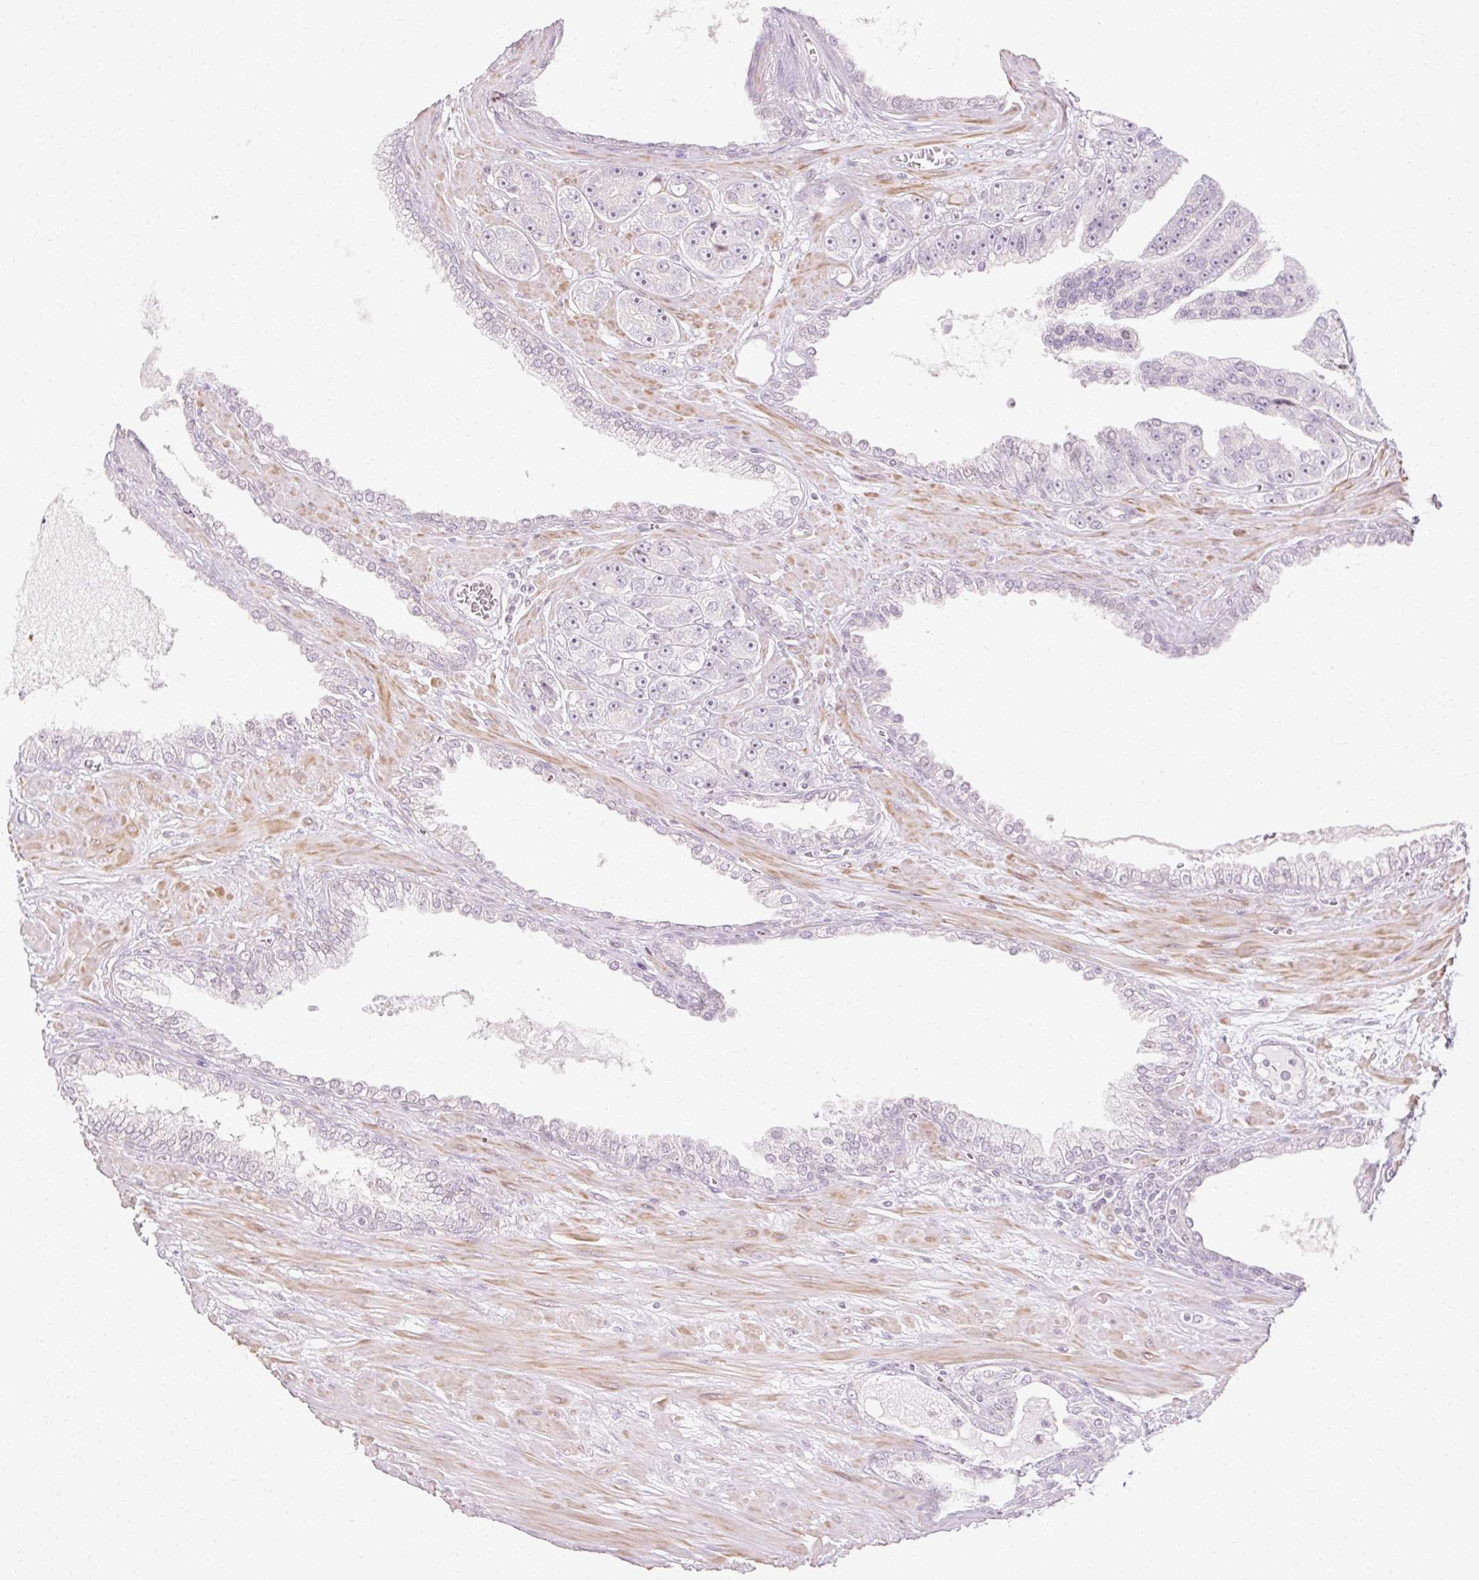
{"staining": {"intensity": "negative", "quantity": "none", "location": "none"}, "tissue": "prostate cancer", "cell_type": "Tumor cells", "image_type": "cancer", "snomed": [{"axis": "morphology", "description": "Adenocarcinoma, High grade"}, {"axis": "topography", "description": "Prostate"}], "caption": "Prostate adenocarcinoma (high-grade) stained for a protein using immunohistochemistry (IHC) reveals no expression tumor cells.", "gene": "C3orf49", "patient": {"sex": "male", "age": 71}}